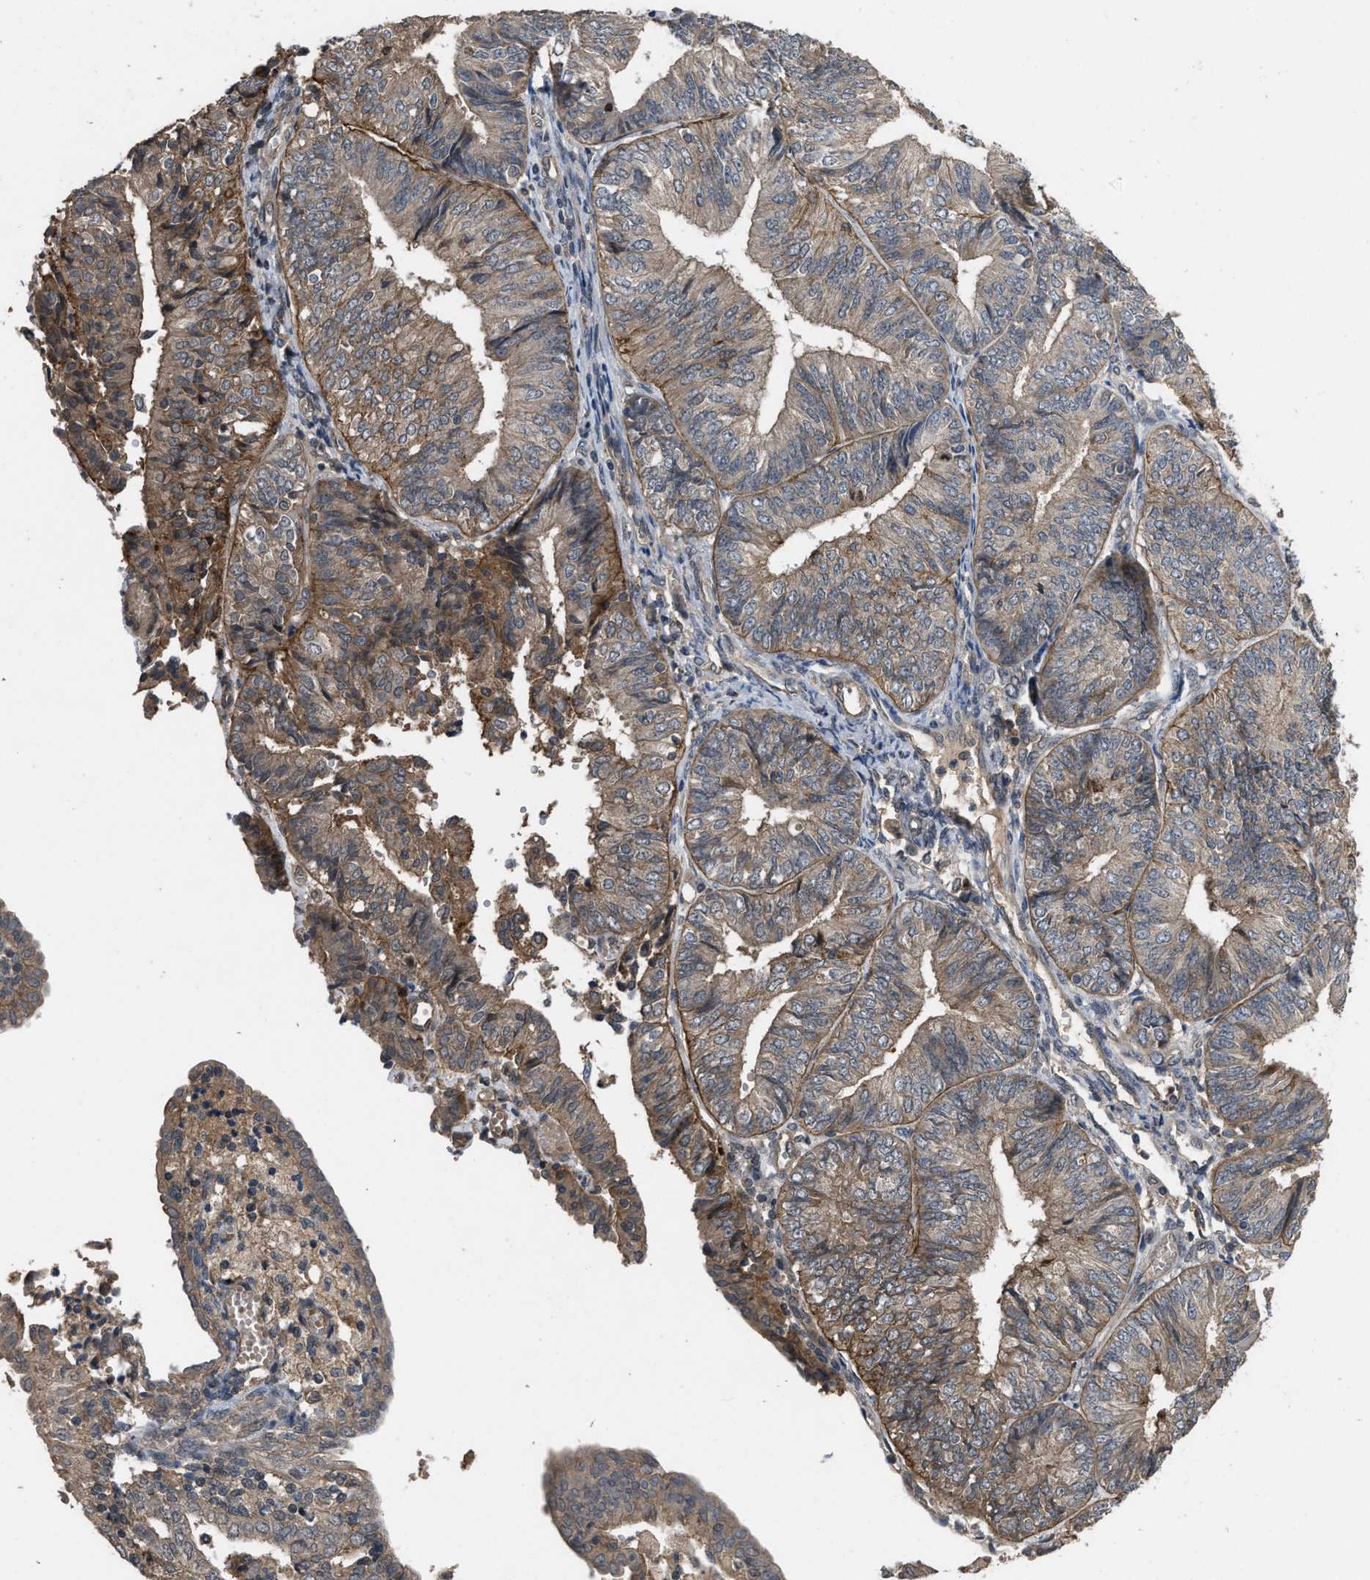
{"staining": {"intensity": "weak", "quantity": "25%-75%", "location": "cytoplasmic/membranous"}, "tissue": "endometrial cancer", "cell_type": "Tumor cells", "image_type": "cancer", "snomed": [{"axis": "morphology", "description": "Adenocarcinoma, NOS"}, {"axis": "topography", "description": "Endometrium"}], "caption": "Protein expression by immunohistochemistry (IHC) shows weak cytoplasmic/membranous positivity in about 25%-75% of tumor cells in endometrial adenocarcinoma.", "gene": "UTRN", "patient": {"sex": "female", "age": 58}}